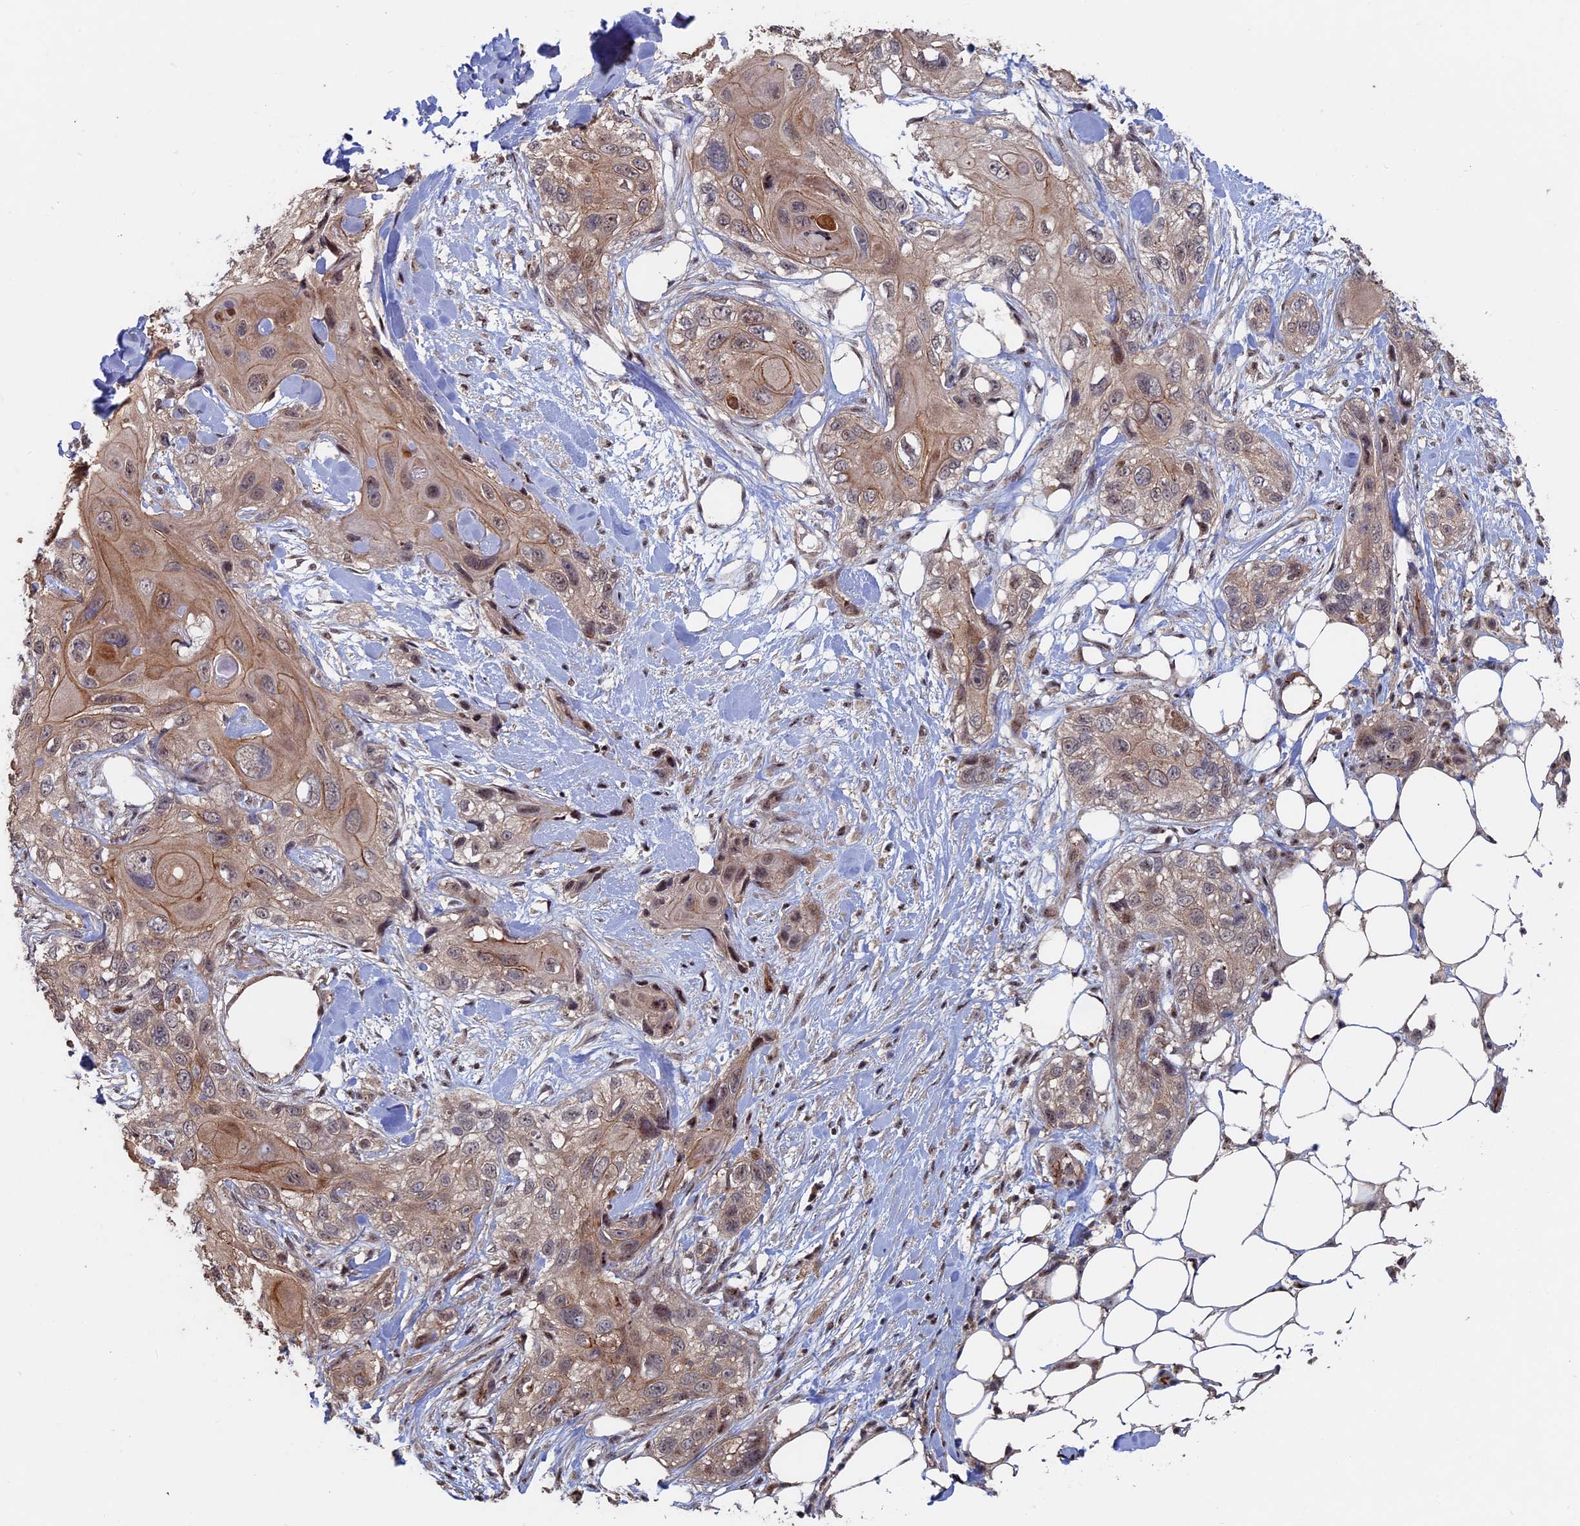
{"staining": {"intensity": "moderate", "quantity": ">75%", "location": "cytoplasmic/membranous,nuclear"}, "tissue": "skin cancer", "cell_type": "Tumor cells", "image_type": "cancer", "snomed": [{"axis": "morphology", "description": "Normal tissue, NOS"}, {"axis": "morphology", "description": "Squamous cell carcinoma, NOS"}, {"axis": "topography", "description": "Skin"}], "caption": "Immunohistochemistry of human skin cancer (squamous cell carcinoma) reveals medium levels of moderate cytoplasmic/membranous and nuclear expression in about >75% of tumor cells. Immunohistochemistry (ihc) stains the protein in brown and the nuclei are stained blue.", "gene": "KIAA1328", "patient": {"sex": "male", "age": 72}}